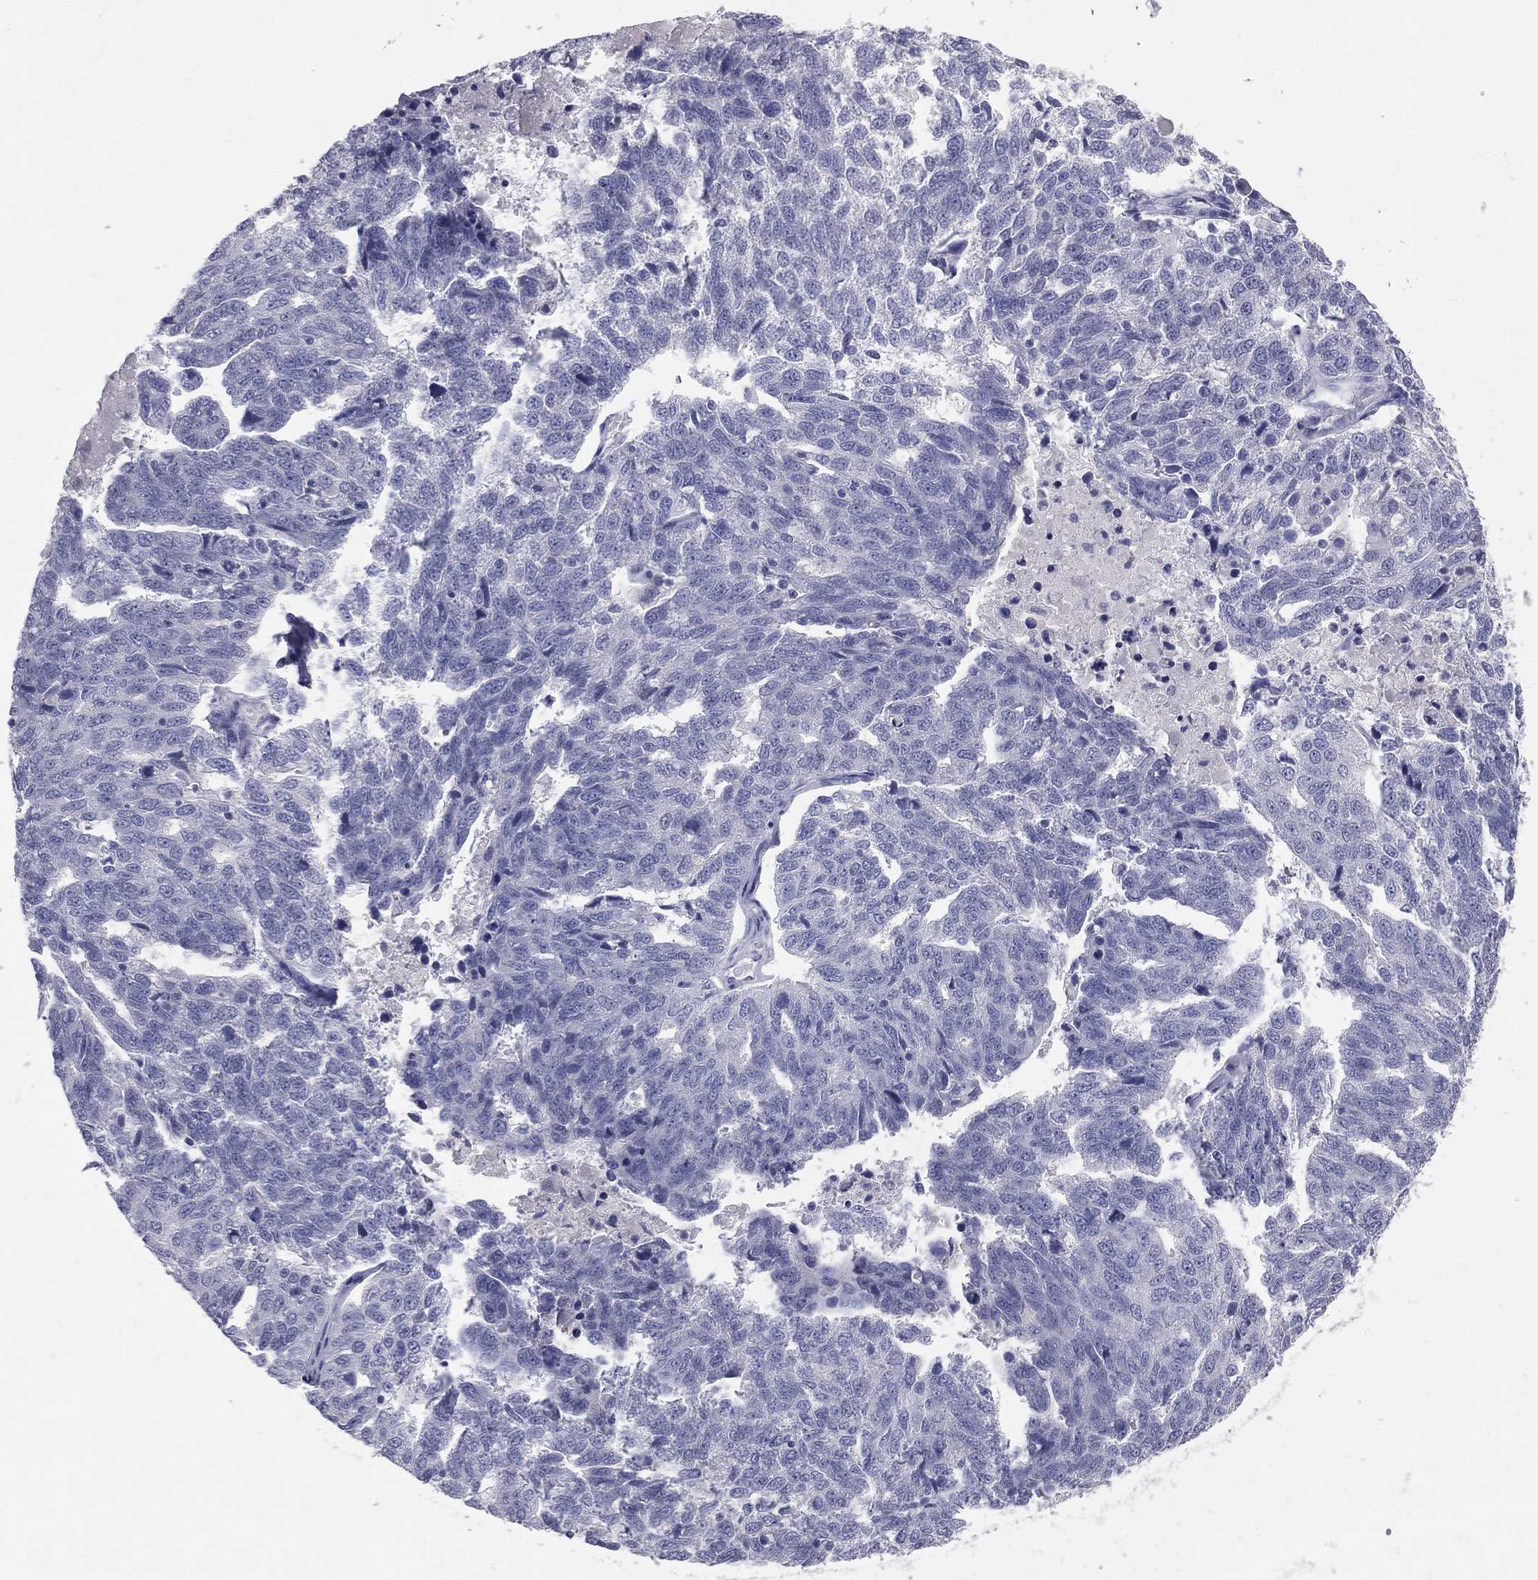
{"staining": {"intensity": "negative", "quantity": "none", "location": "none"}, "tissue": "ovarian cancer", "cell_type": "Tumor cells", "image_type": "cancer", "snomed": [{"axis": "morphology", "description": "Cystadenocarcinoma, serous, NOS"}, {"axis": "topography", "description": "Ovary"}], "caption": "High power microscopy histopathology image of an immunohistochemistry histopathology image of ovarian serous cystadenocarcinoma, revealing no significant positivity in tumor cells.", "gene": "TFPI2", "patient": {"sex": "female", "age": 71}}